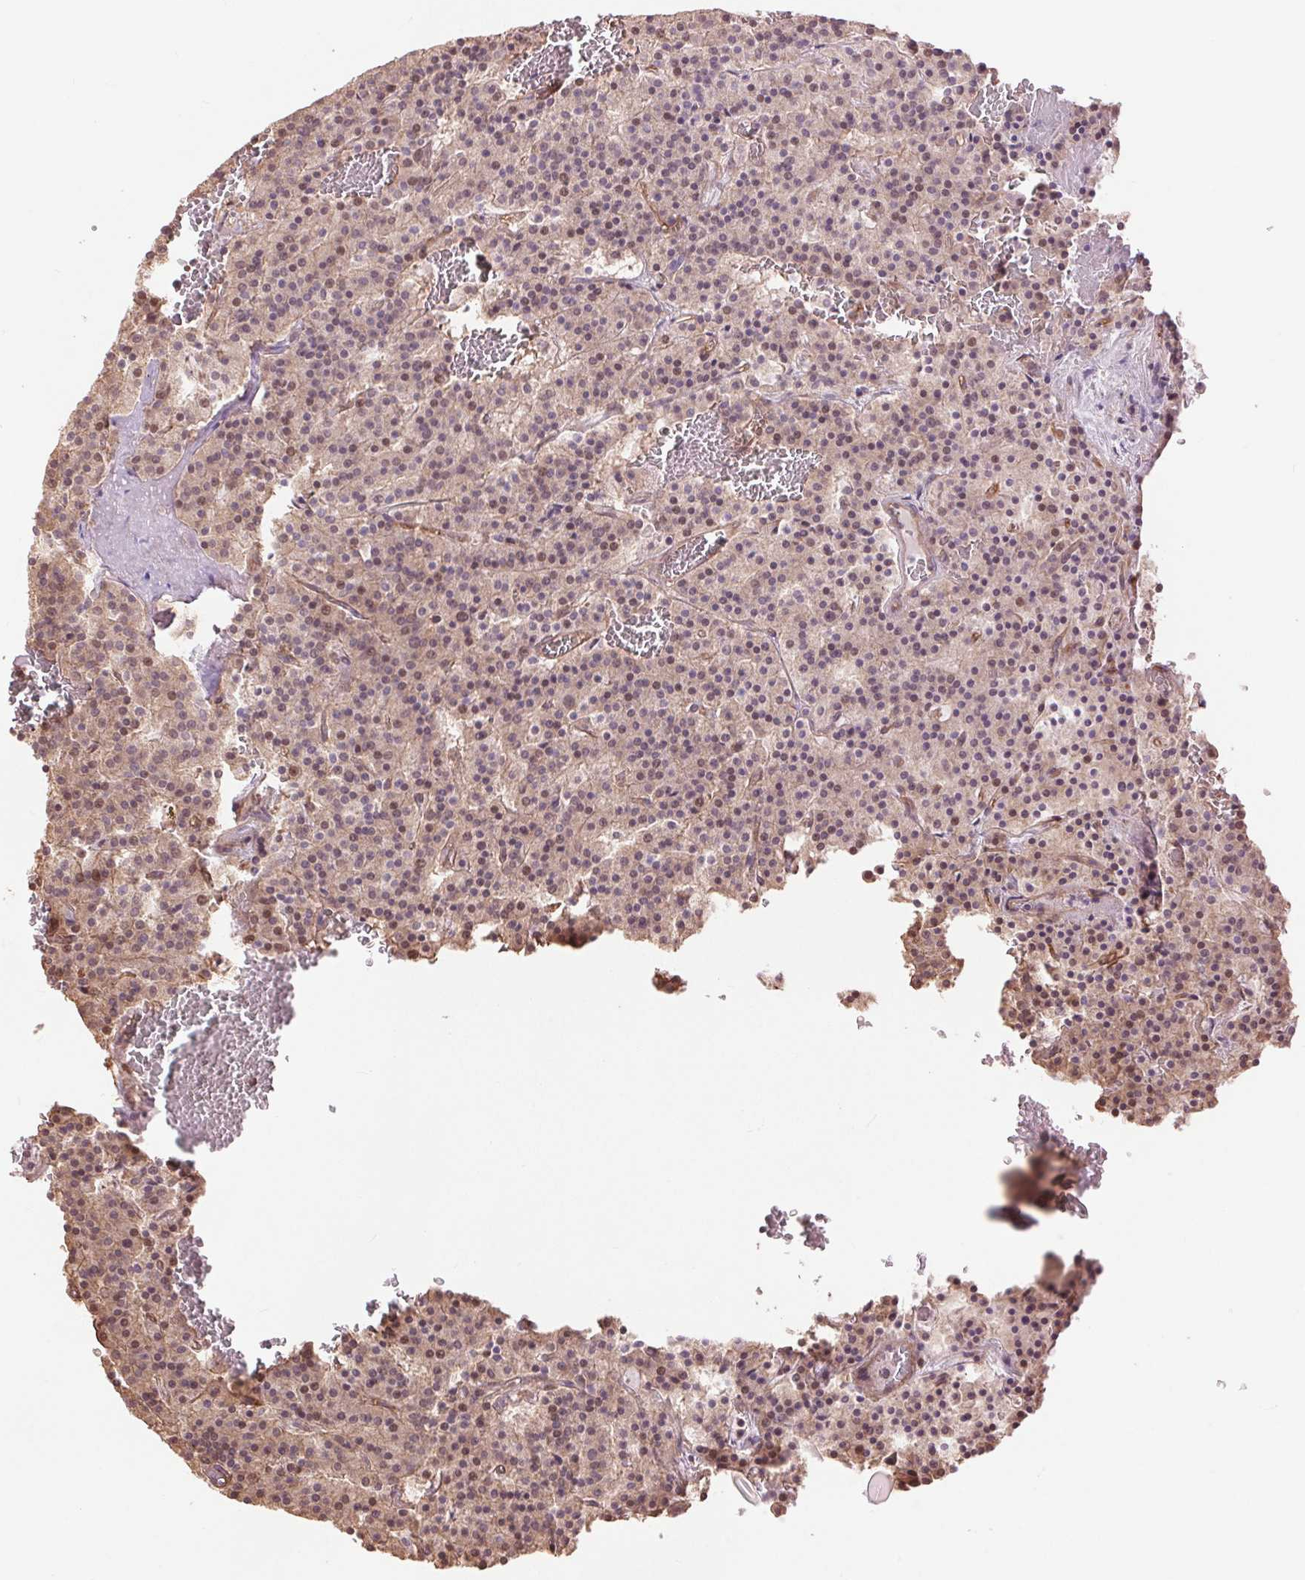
{"staining": {"intensity": "weak", "quantity": ">75%", "location": "nuclear"}, "tissue": "carcinoid", "cell_type": "Tumor cells", "image_type": "cancer", "snomed": [{"axis": "morphology", "description": "Carcinoid, malignant, NOS"}, {"axis": "topography", "description": "Lung"}], "caption": "Immunohistochemistry (DAB (3,3'-diaminobenzidine)) staining of carcinoid demonstrates weak nuclear protein staining in approximately >75% of tumor cells.", "gene": "PALM", "patient": {"sex": "male", "age": 70}}